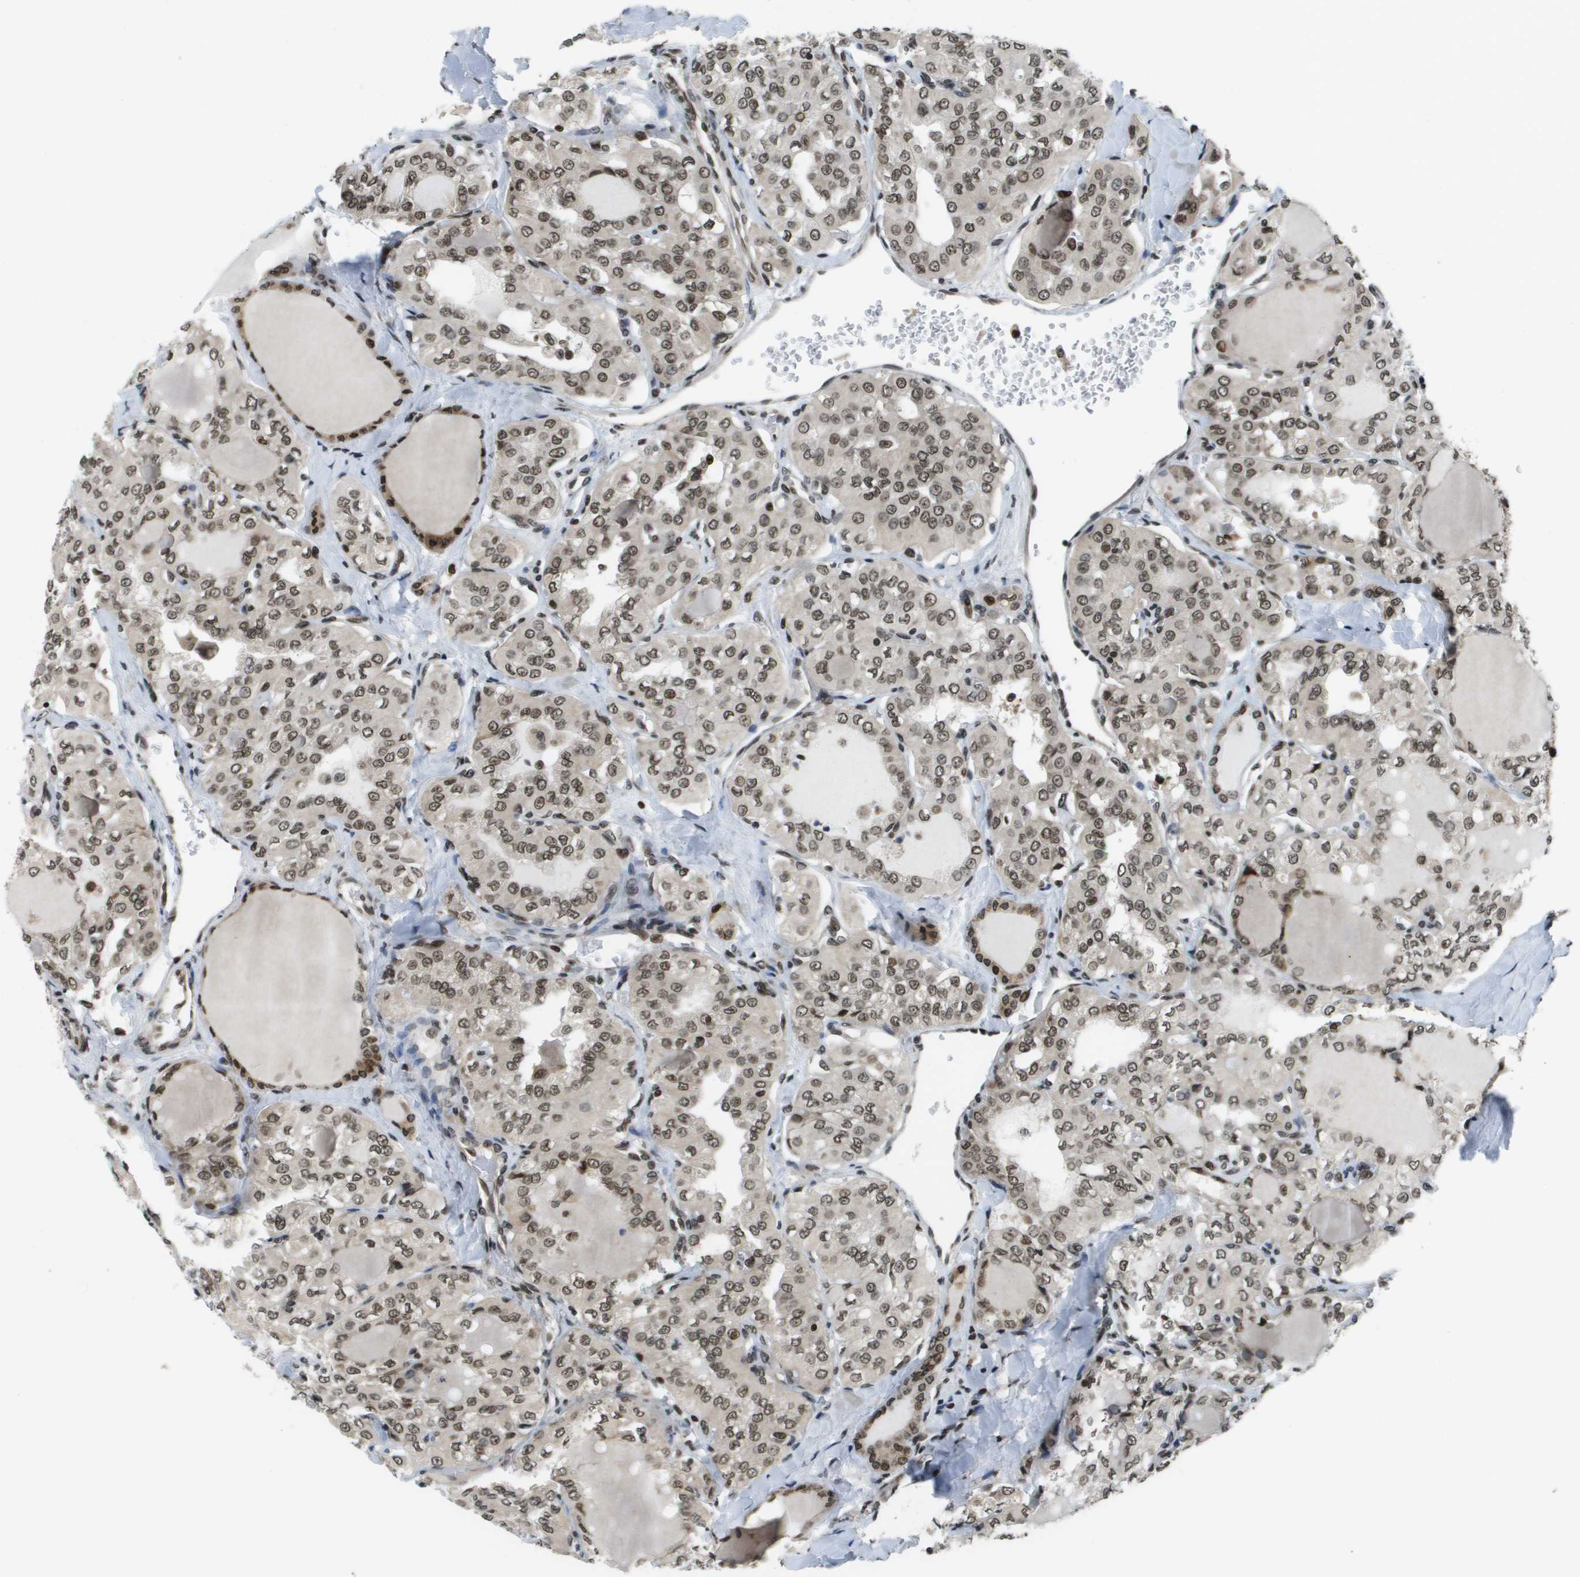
{"staining": {"intensity": "moderate", "quantity": ">75%", "location": "nuclear"}, "tissue": "thyroid cancer", "cell_type": "Tumor cells", "image_type": "cancer", "snomed": [{"axis": "morphology", "description": "Papillary adenocarcinoma, NOS"}, {"axis": "topography", "description": "Thyroid gland"}], "caption": "Human thyroid cancer stained for a protein (brown) exhibits moderate nuclear positive staining in approximately >75% of tumor cells.", "gene": "RECQL4", "patient": {"sex": "male", "age": 20}}